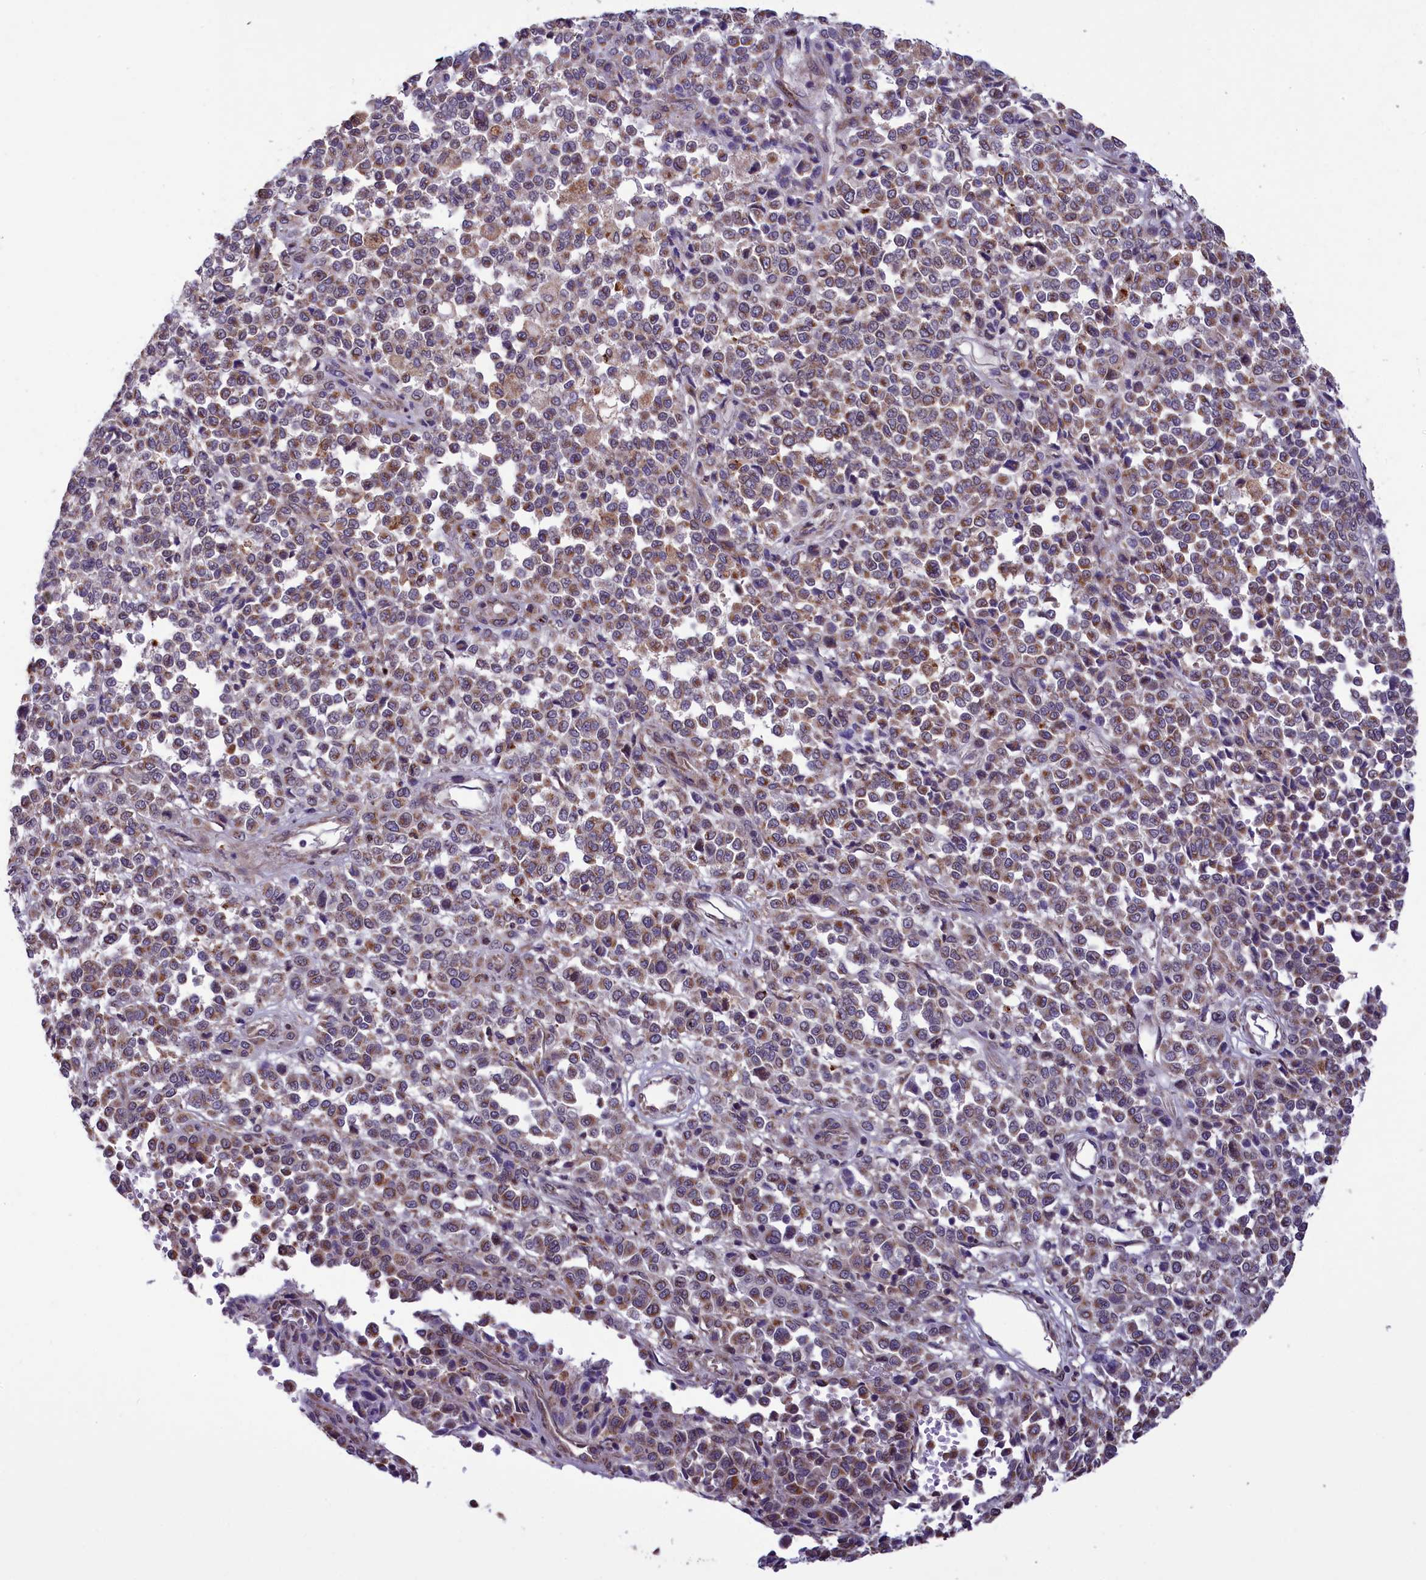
{"staining": {"intensity": "moderate", "quantity": ">75%", "location": "cytoplasmic/membranous"}, "tissue": "melanoma", "cell_type": "Tumor cells", "image_type": "cancer", "snomed": [{"axis": "morphology", "description": "Malignant melanoma, Metastatic site"}, {"axis": "topography", "description": "Pancreas"}], "caption": "A high-resolution micrograph shows immunohistochemistry (IHC) staining of malignant melanoma (metastatic site), which demonstrates moderate cytoplasmic/membranous expression in about >75% of tumor cells.", "gene": "ACAD8", "patient": {"sex": "female", "age": 30}}